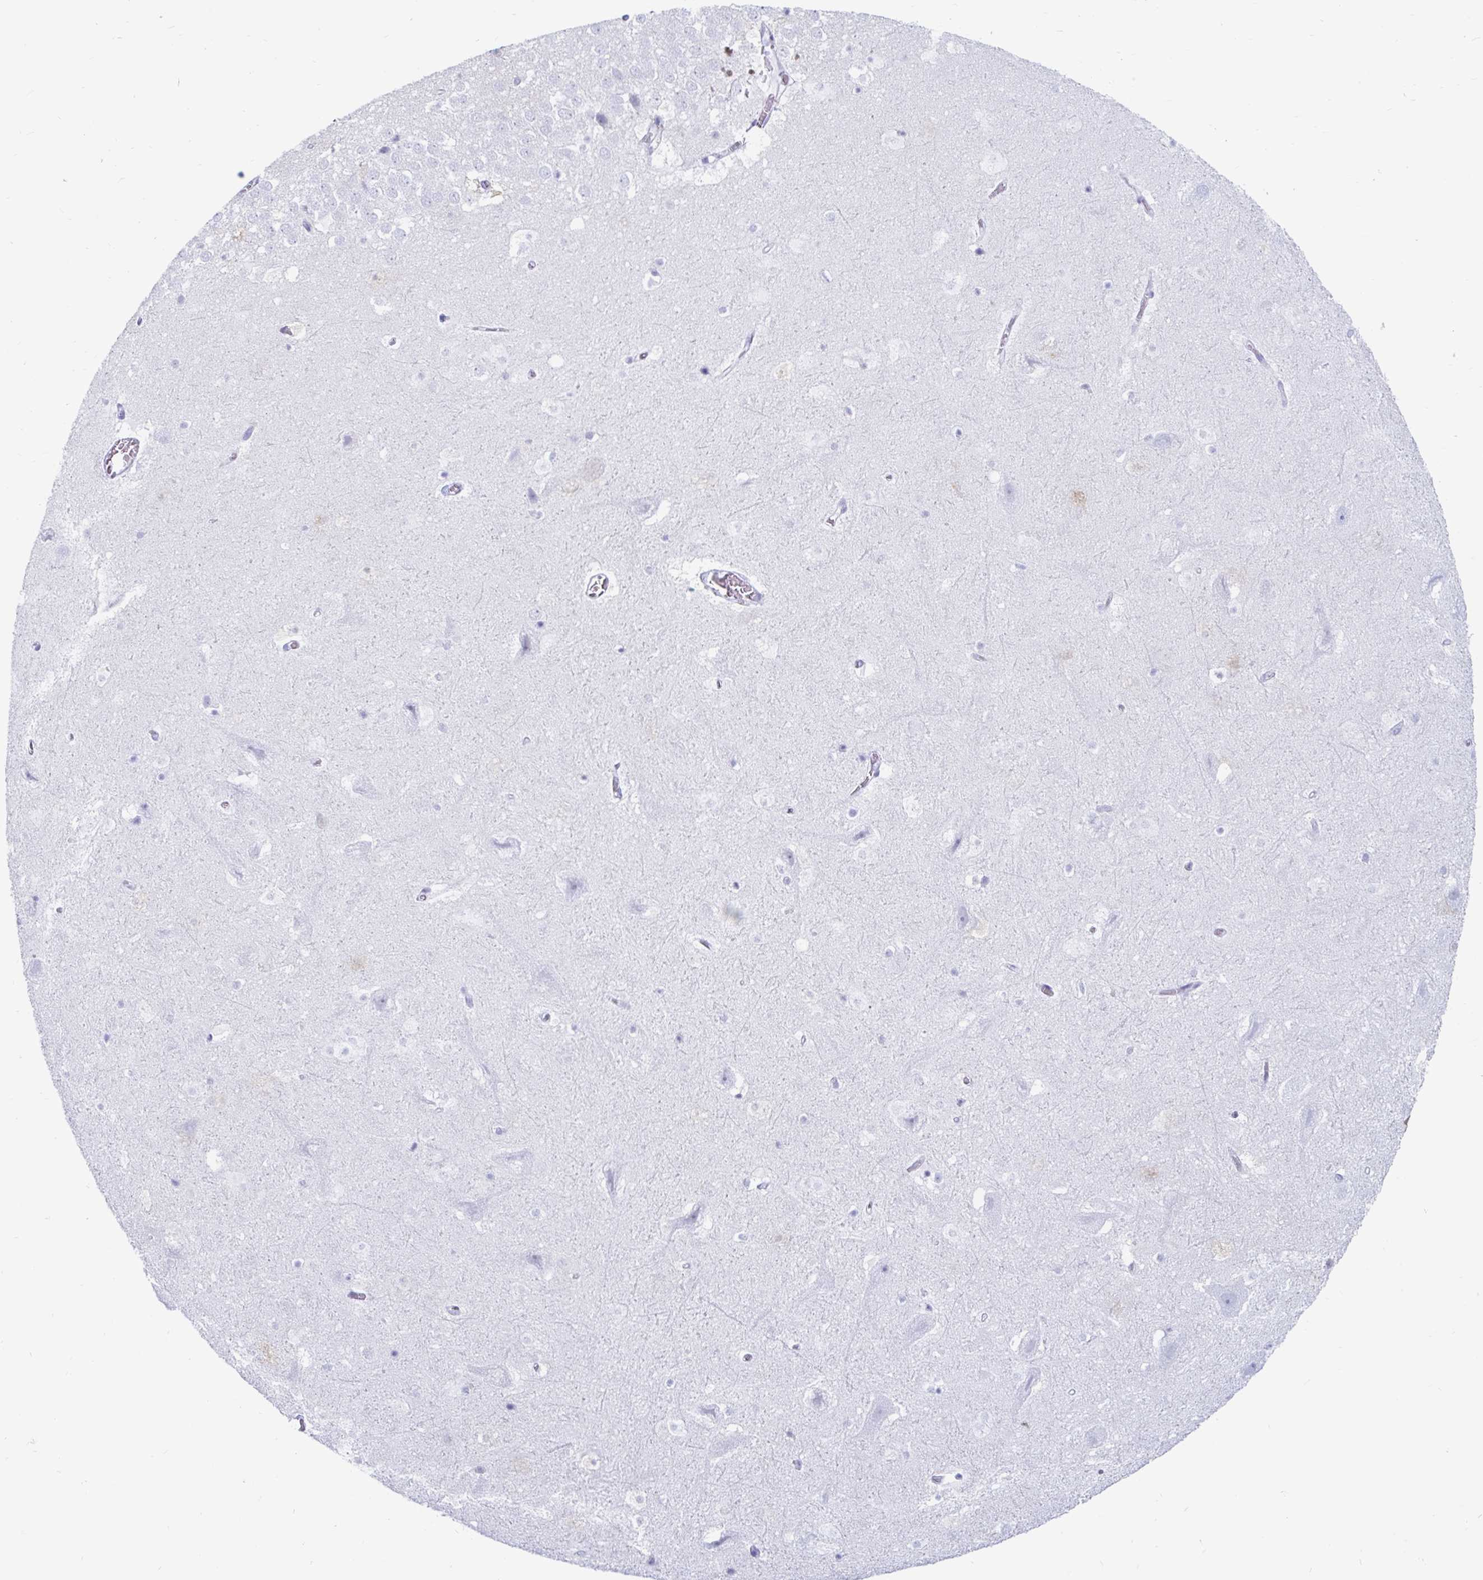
{"staining": {"intensity": "moderate", "quantity": "<25%", "location": "cytoplasmic/membranous"}, "tissue": "hippocampus", "cell_type": "Glial cells", "image_type": "normal", "snomed": [{"axis": "morphology", "description": "Normal tissue, NOS"}, {"axis": "topography", "description": "Hippocampus"}], "caption": "Human hippocampus stained for a protein (brown) displays moderate cytoplasmic/membranous positive staining in about <25% of glial cells.", "gene": "GKN2", "patient": {"sex": "female", "age": 42}}